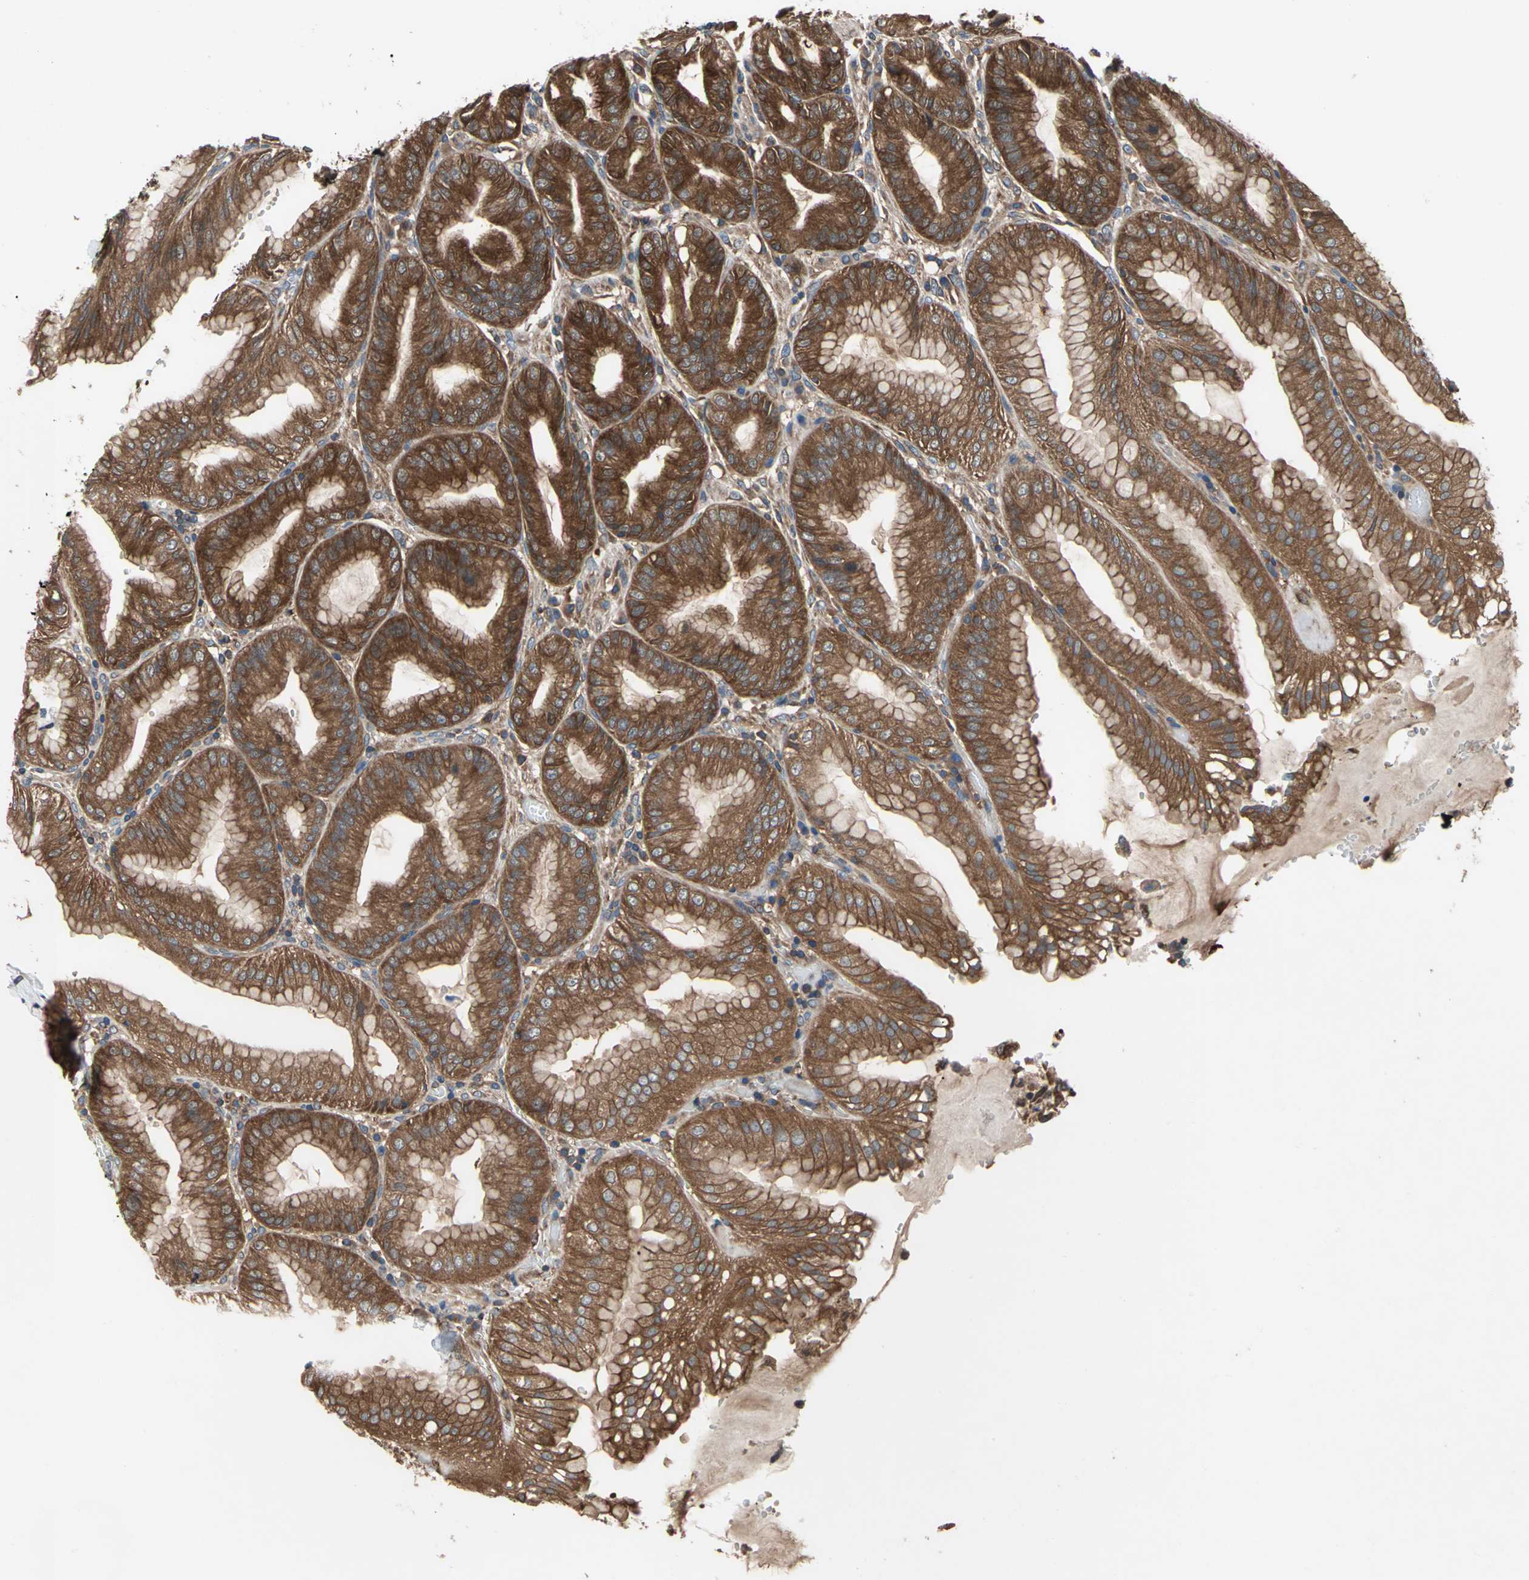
{"staining": {"intensity": "strong", "quantity": ">75%", "location": "cytoplasmic/membranous"}, "tissue": "stomach", "cell_type": "Glandular cells", "image_type": "normal", "snomed": [{"axis": "morphology", "description": "Normal tissue, NOS"}, {"axis": "topography", "description": "Stomach, lower"}], "caption": "Stomach was stained to show a protein in brown. There is high levels of strong cytoplasmic/membranous expression in approximately >75% of glandular cells. The staining was performed using DAB (3,3'-diaminobenzidine) to visualize the protein expression in brown, while the nuclei were stained in blue with hematoxylin (Magnification: 20x).", "gene": "CAPN1", "patient": {"sex": "male", "age": 71}}